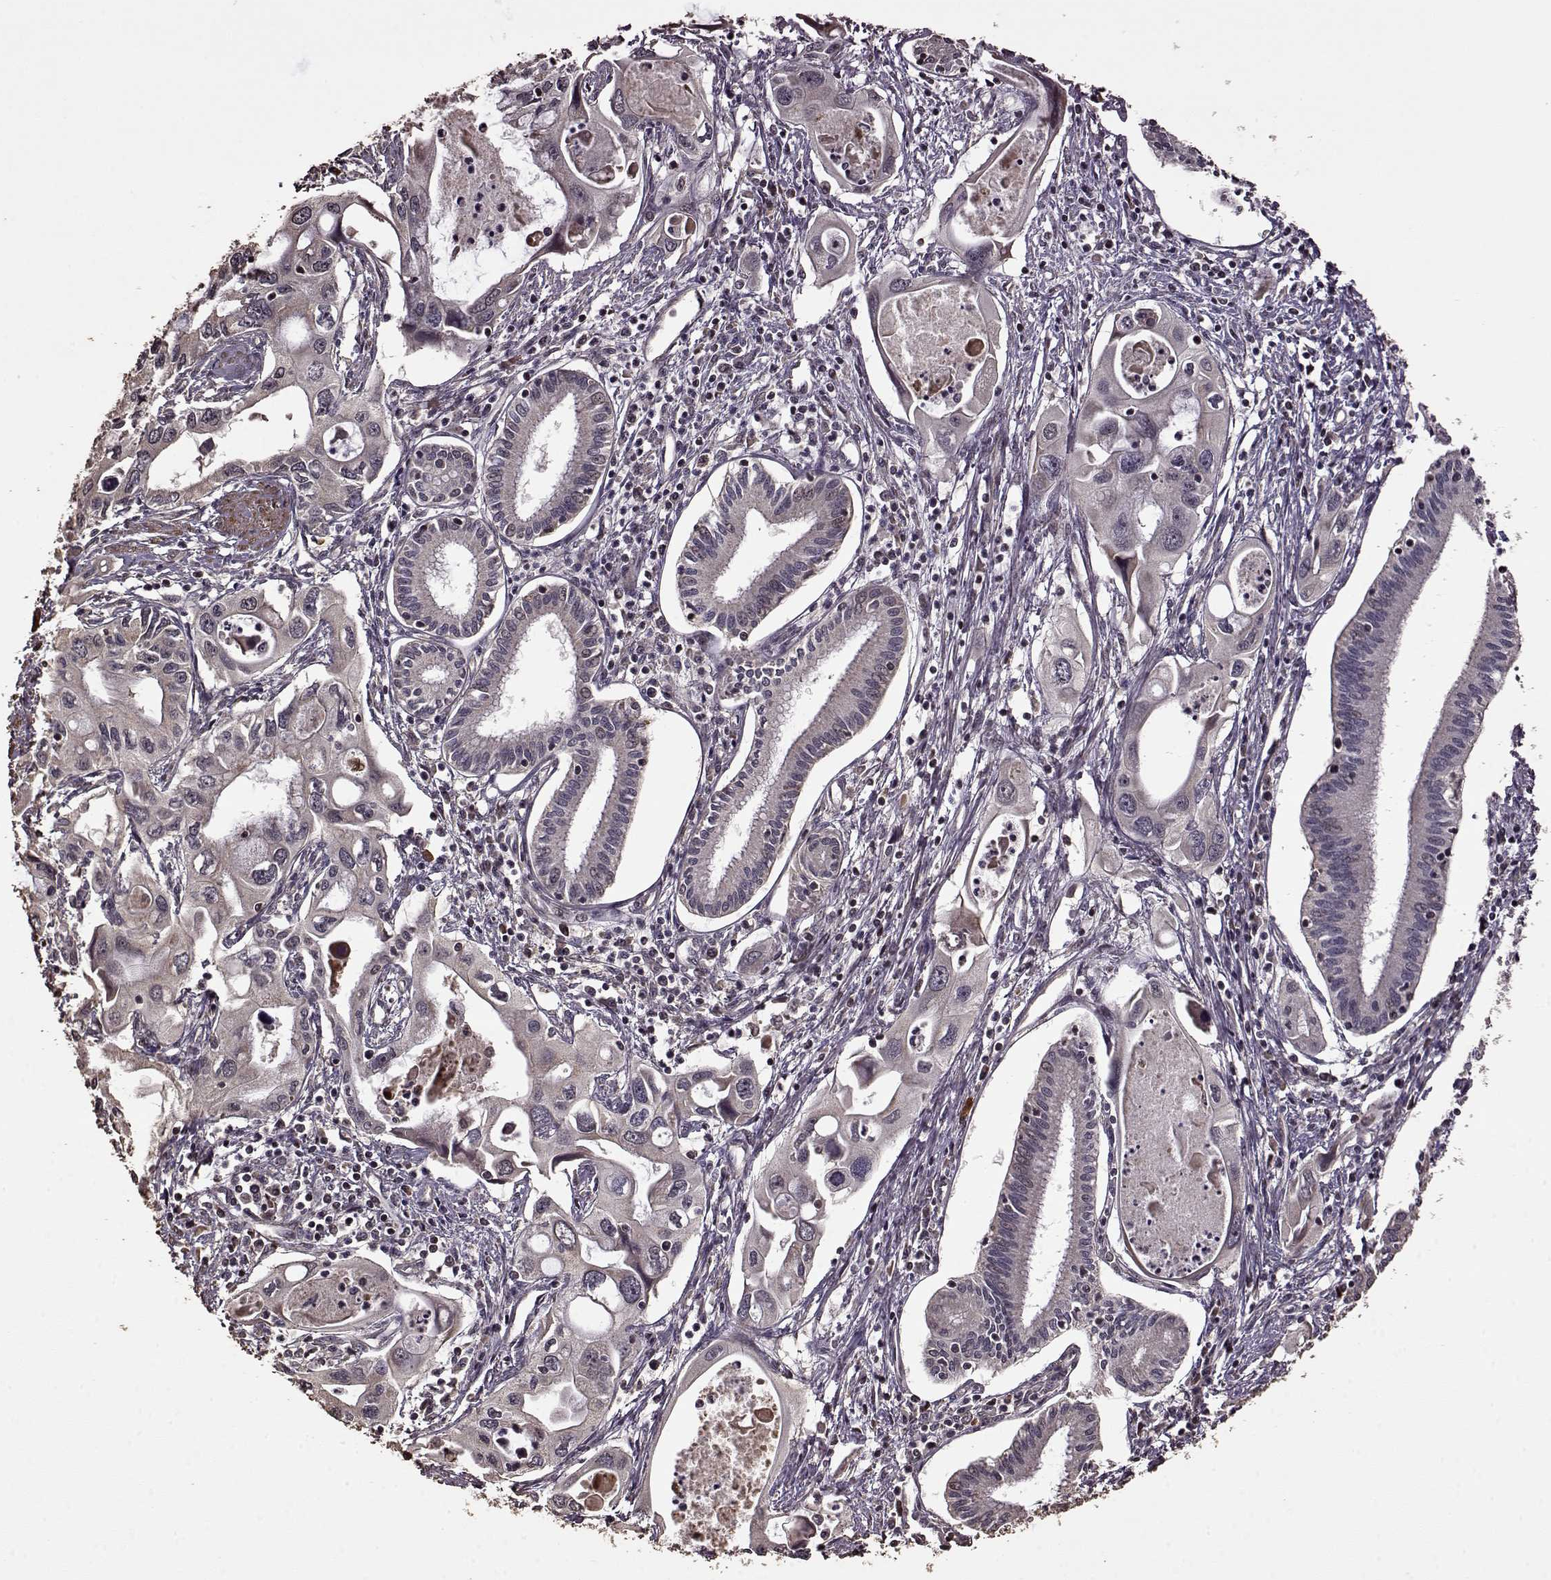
{"staining": {"intensity": "negative", "quantity": "none", "location": "none"}, "tissue": "pancreatic cancer", "cell_type": "Tumor cells", "image_type": "cancer", "snomed": [{"axis": "morphology", "description": "Adenocarcinoma, NOS"}, {"axis": "topography", "description": "Pancreas"}], "caption": "Immunohistochemistry micrograph of neoplastic tissue: human pancreatic adenocarcinoma stained with DAB (3,3'-diaminobenzidine) displays no significant protein staining in tumor cells.", "gene": "FBXW11", "patient": {"sex": "male", "age": 60}}